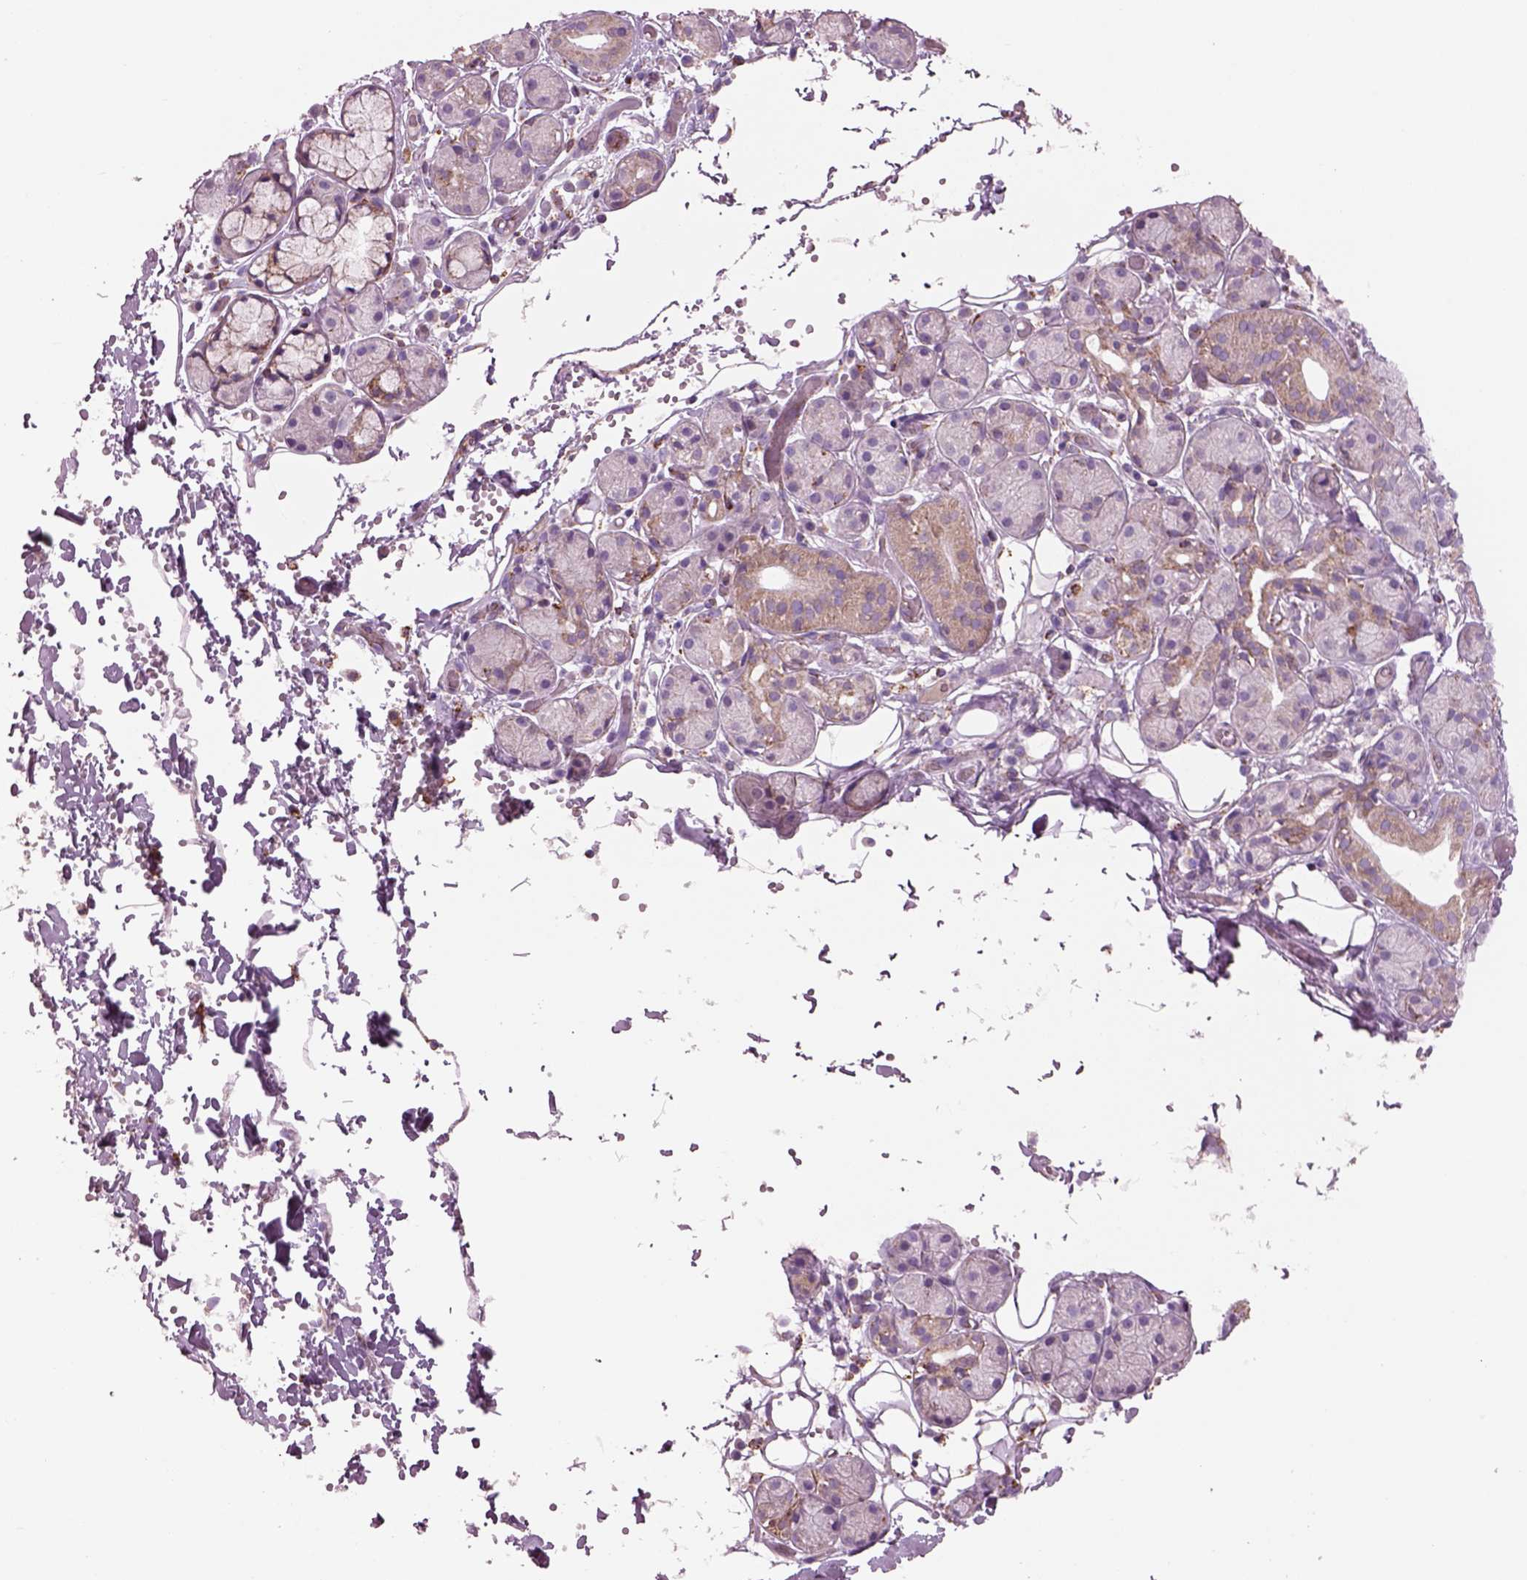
{"staining": {"intensity": "moderate", "quantity": "<25%", "location": "cytoplasmic/membranous"}, "tissue": "salivary gland", "cell_type": "Glandular cells", "image_type": "normal", "snomed": [{"axis": "morphology", "description": "Normal tissue, NOS"}, {"axis": "topography", "description": "Salivary gland"}, {"axis": "topography", "description": "Peripheral nerve tissue"}], "caption": "A histopathology image showing moderate cytoplasmic/membranous expression in about <25% of glandular cells in normal salivary gland, as visualized by brown immunohistochemical staining.", "gene": "SLC25A24", "patient": {"sex": "male", "age": 71}}